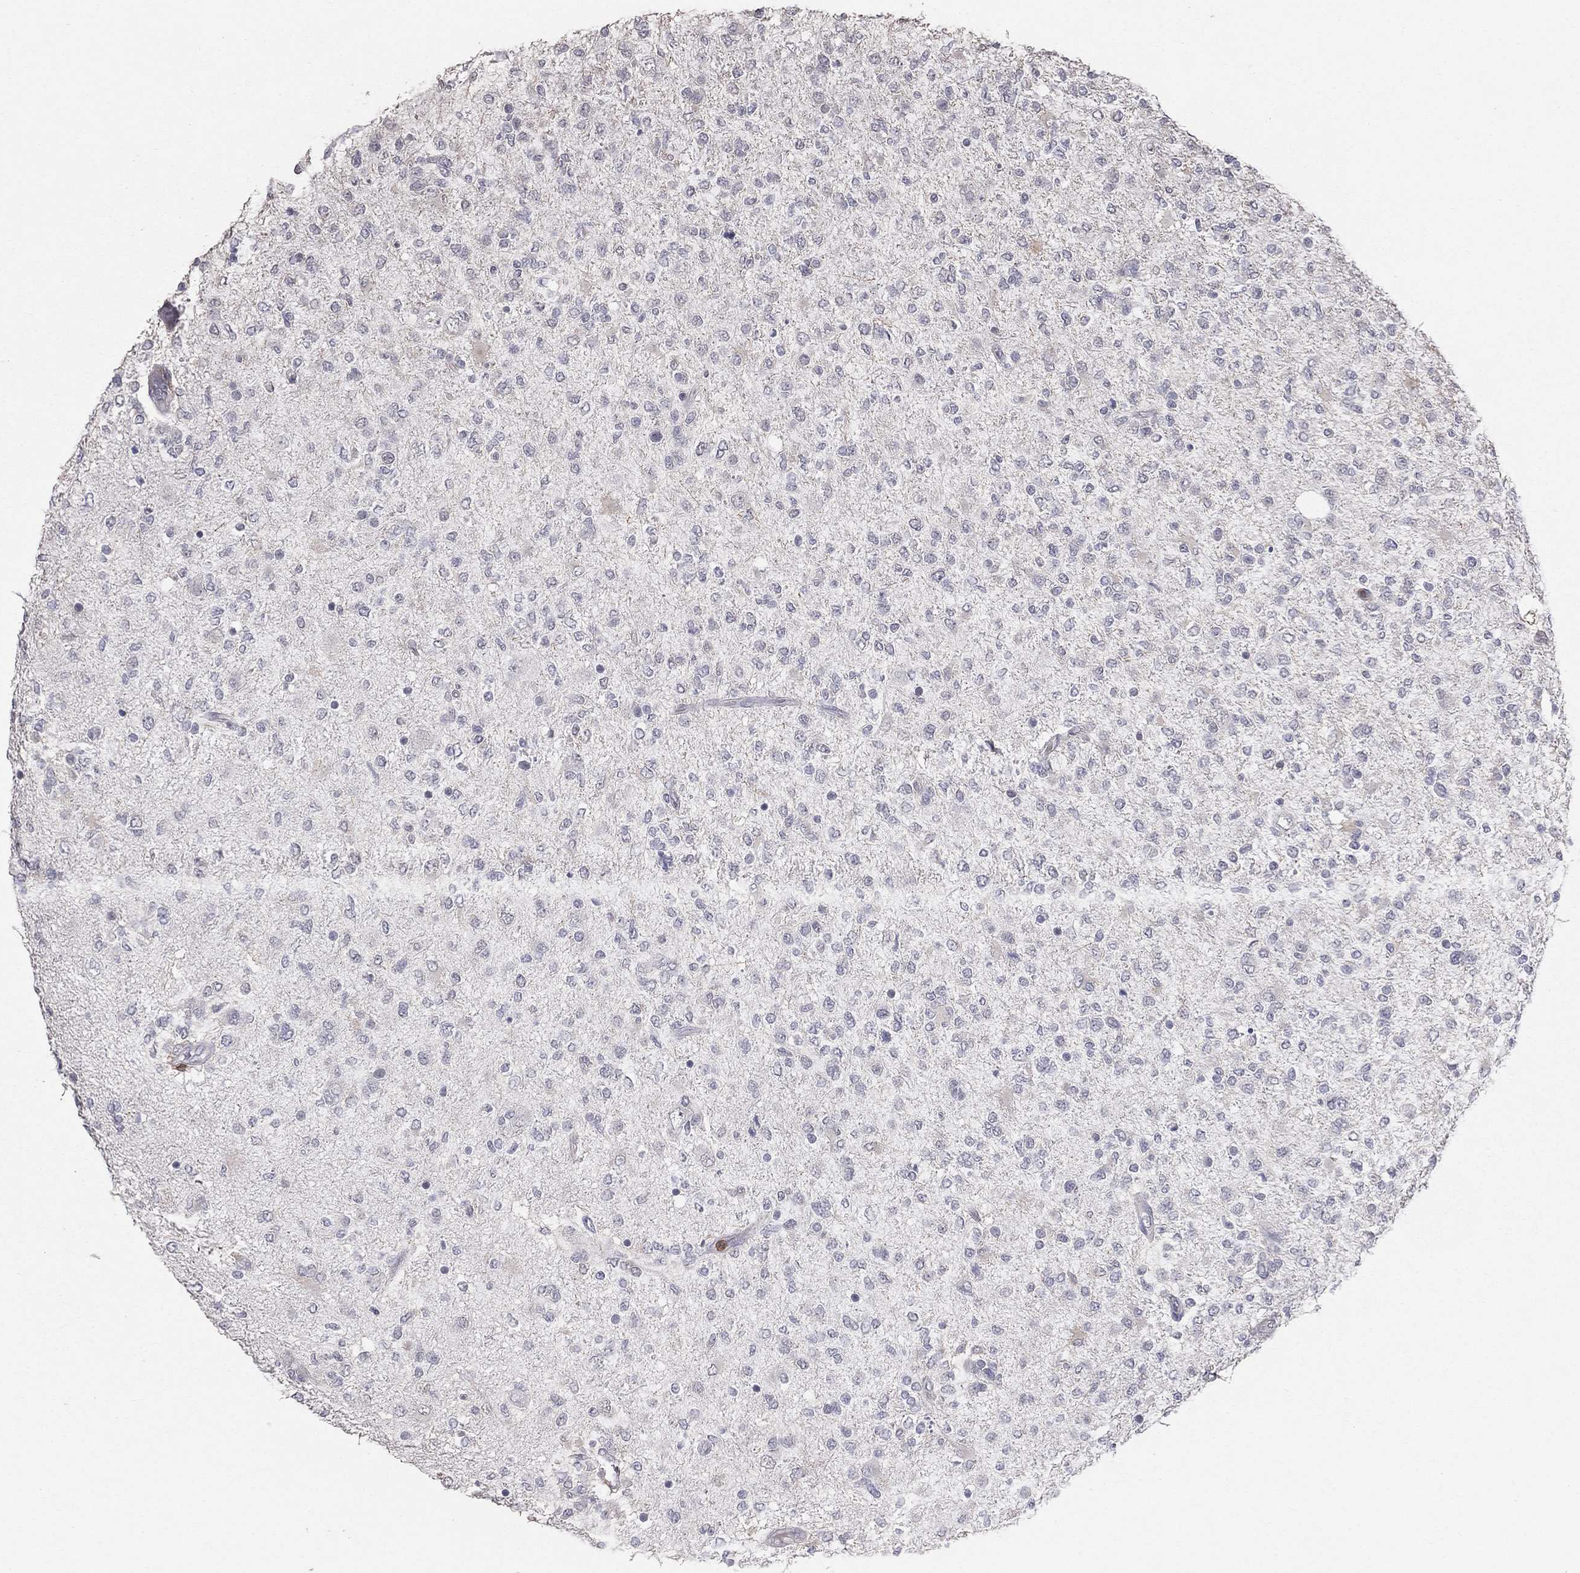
{"staining": {"intensity": "negative", "quantity": "none", "location": "none"}, "tissue": "glioma", "cell_type": "Tumor cells", "image_type": "cancer", "snomed": [{"axis": "morphology", "description": "Glioma, malignant, High grade"}, {"axis": "topography", "description": "Cerebral cortex"}], "caption": "Protein analysis of malignant high-grade glioma displays no significant staining in tumor cells.", "gene": "PSTPIP1", "patient": {"sex": "male", "age": 70}}